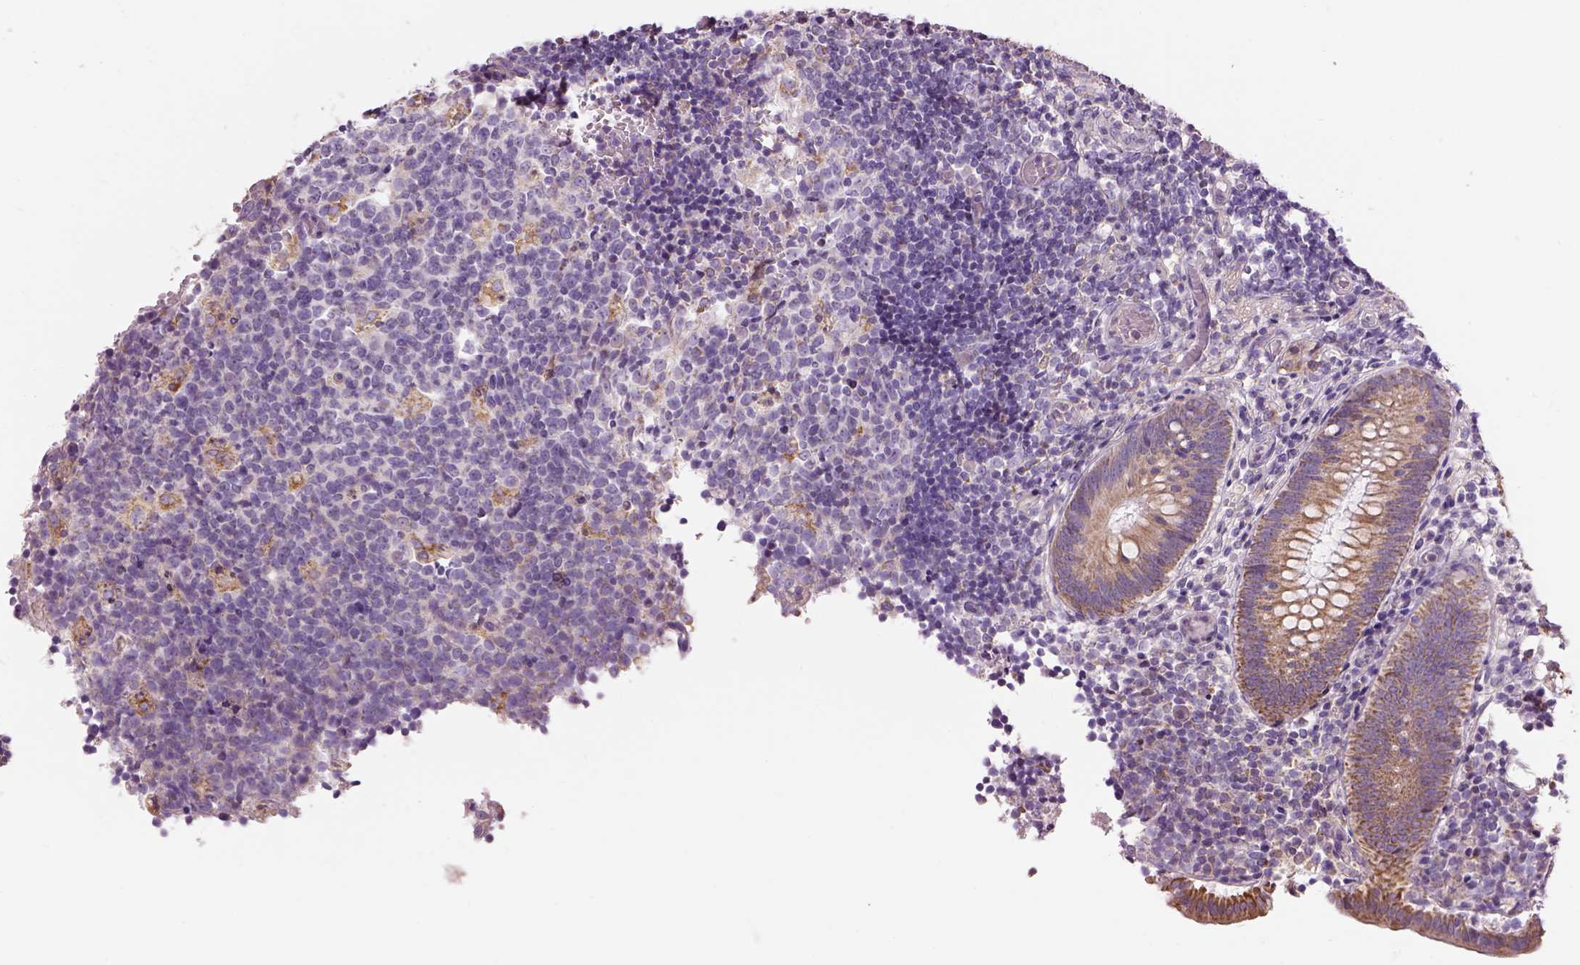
{"staining": {"intensity": "moderate", "quantity": "25%-75%", "location": "cytoplasmic/membranous"}, "tissue": "appendix", "cell_type": "Glandular cells", "image_type": "normal", "snomed": [{"axis": "morphology", "description": "Normal tissue, NOS"}, {"axis": "topography", "description": "Appendix"}], "caption": "An IHC histopathology image of benign tissue is shown. Protein staining in brown highlights moderate cytoplasmic/membranous positivity in appendix within glandular cells.", "gene": "IFT52", "patient": {"sex": "female", "age": 32}}